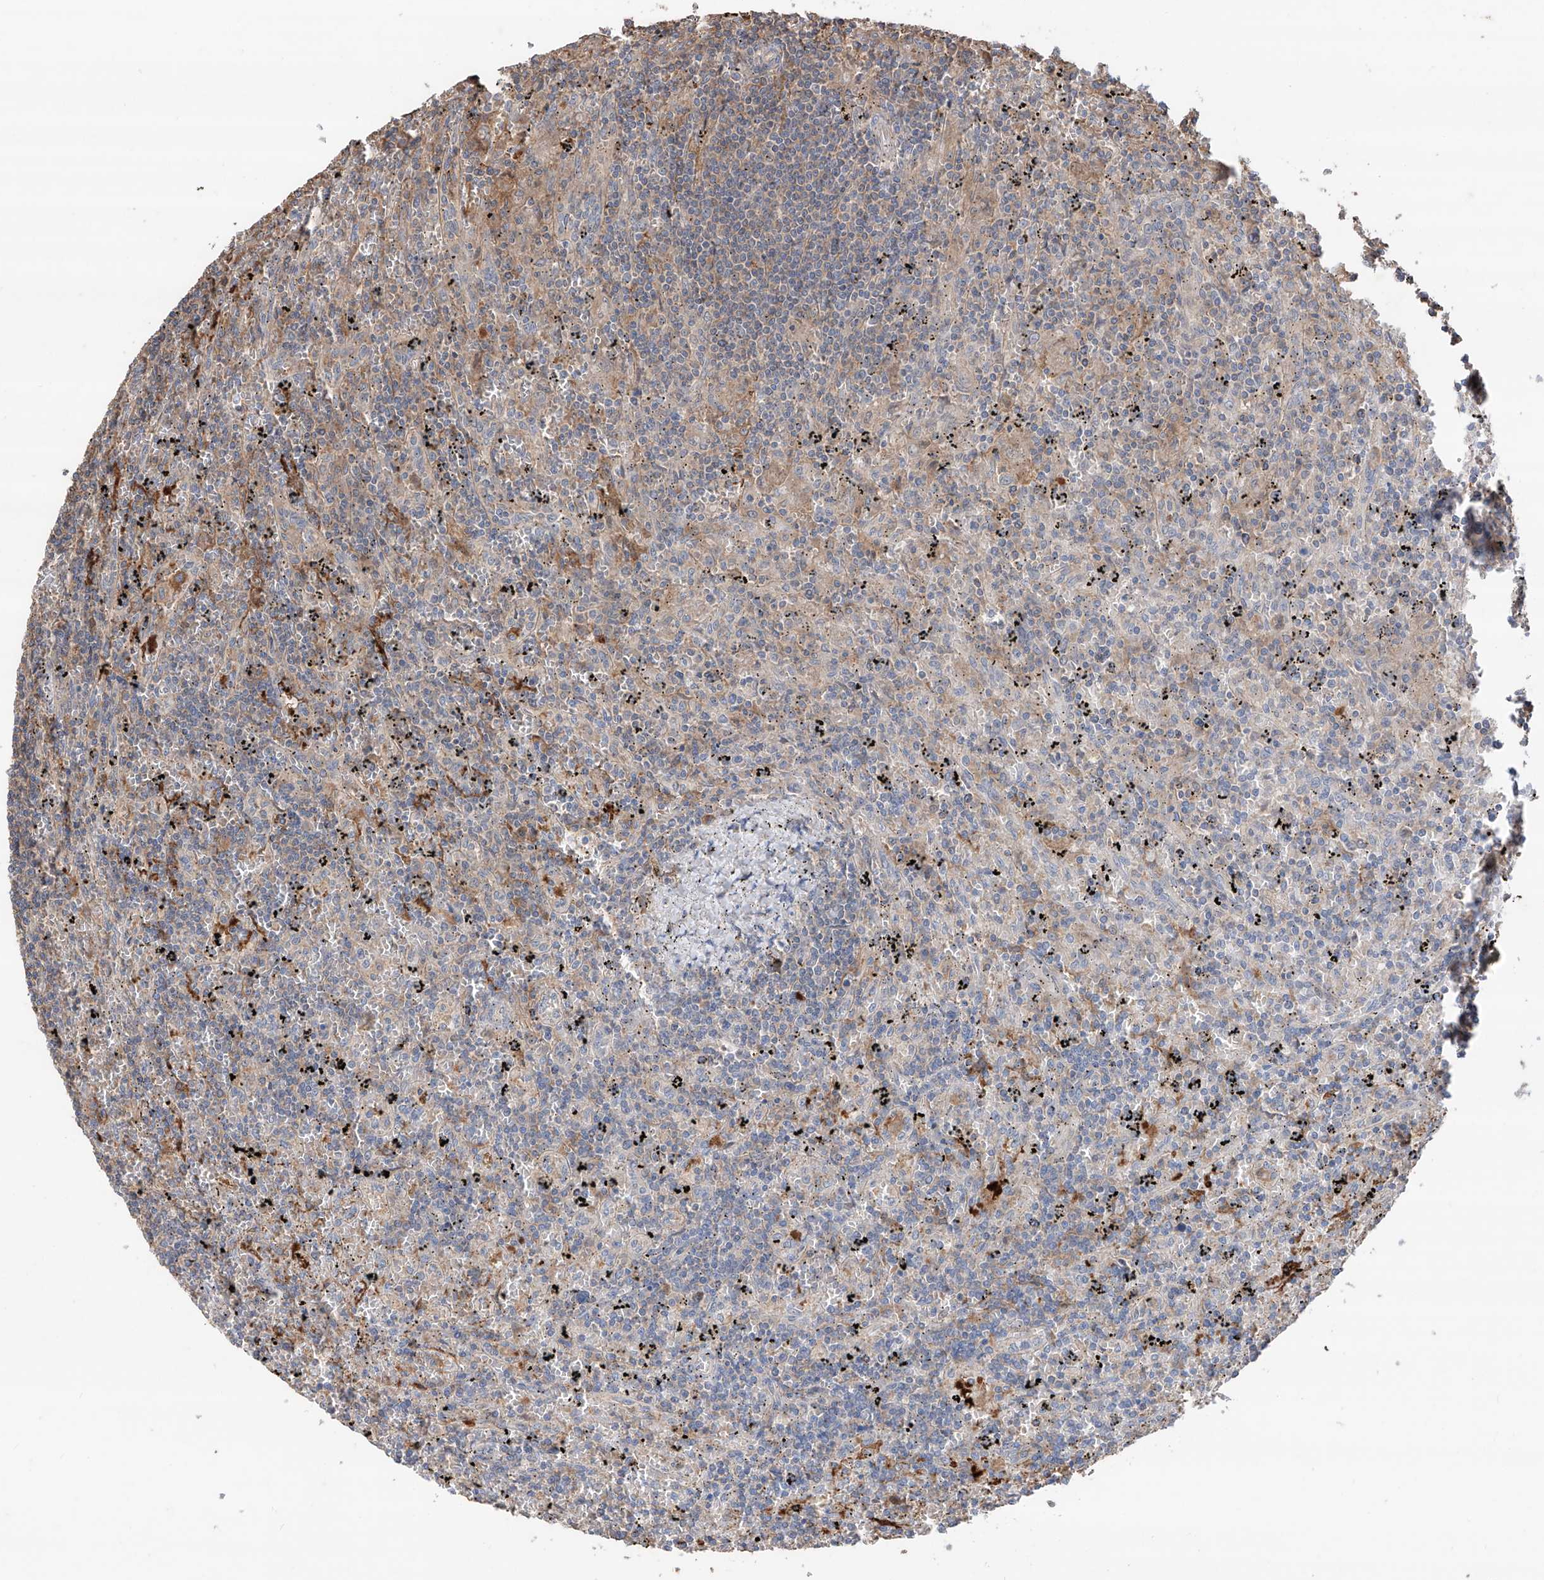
{"staining": {"intensity": "negative", "quantity": "none", "location": "none"}, "tissue": "lymphoma", "cell_type": "Tumor cells", "image_type": "cancer", "snomed": [{"axis": "morphology", "description": "Malignant lymphoma, non-Hodgkin's type, Low grade"}, {"axis": "topography", "description": "Spleen"}], "caption": "This image is of malignant lymphoma, non-Hodgkin's type (low-grade) stained with immunohistochemistry to label a protein in brown with the nuclei are counter-stained blue. There is no positivity in tumor cells. Nuclei are stained in blue.", "gene": "EDN1", "patient": {"sex": "male", "age": 76}}